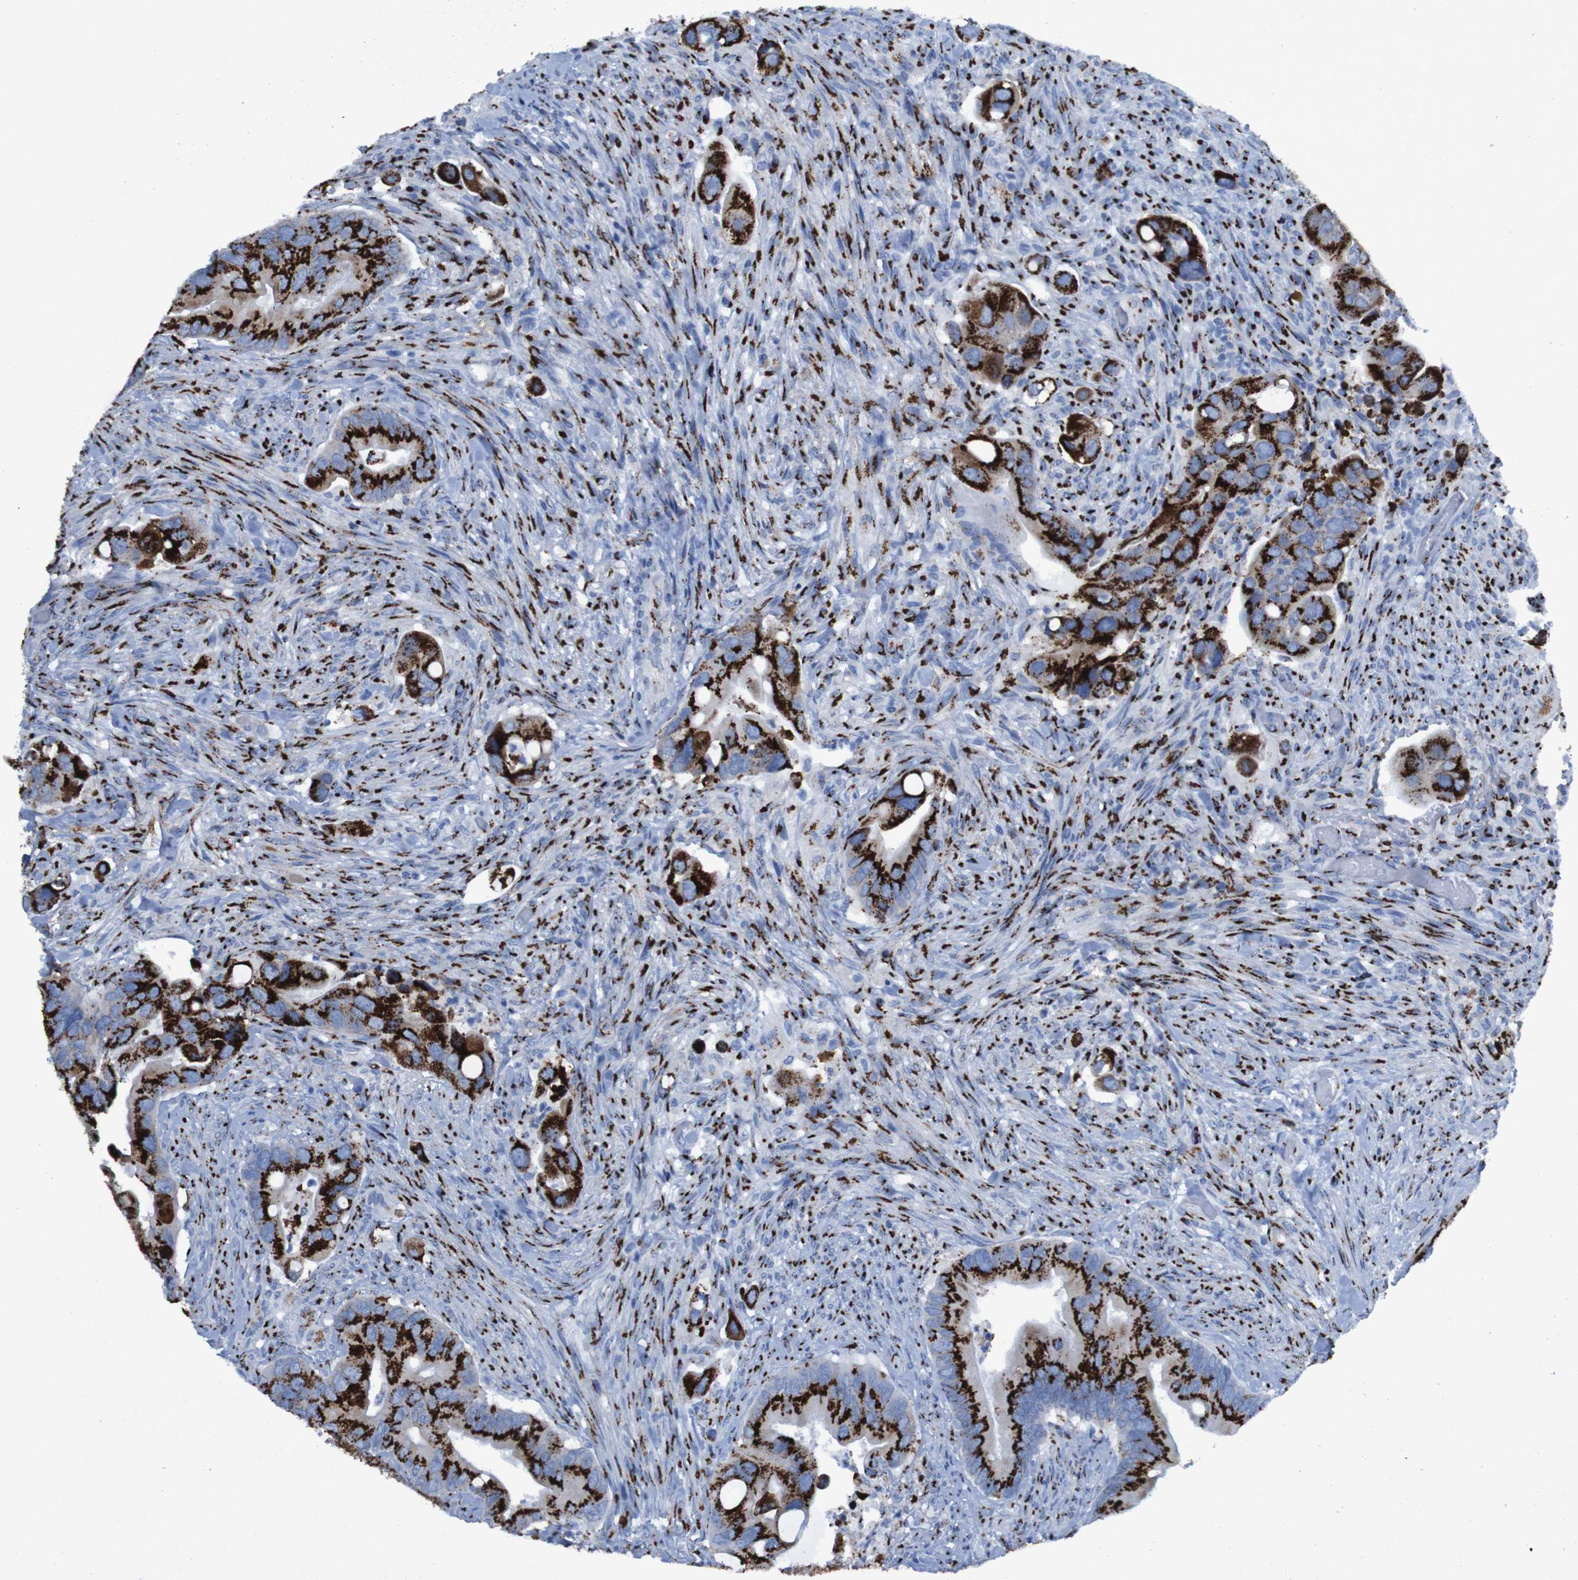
{"staining": {"intensity": "strong", "quantity": ">75%", "location": "cytoplasmic/membranous"}, "tissue": "colorectal cancer", "cell_type": "Tumor cells", "image_type": "cancer", "snomed": [{"axis": "morphology", "description": "Adenocarcinoma, NOS"}, {"axis": "topography", "description": "Rectum"}], "caption": "Protein expression by IHC shows strong cytoplasmic/membranous staining in approximately >75% of tumor cells in colorectal adenocarcinoma. (IHC, brightfield microscopy, high magnification).", "gene": "GOLM1", "patient": {"sex": "female", "age": 57}}